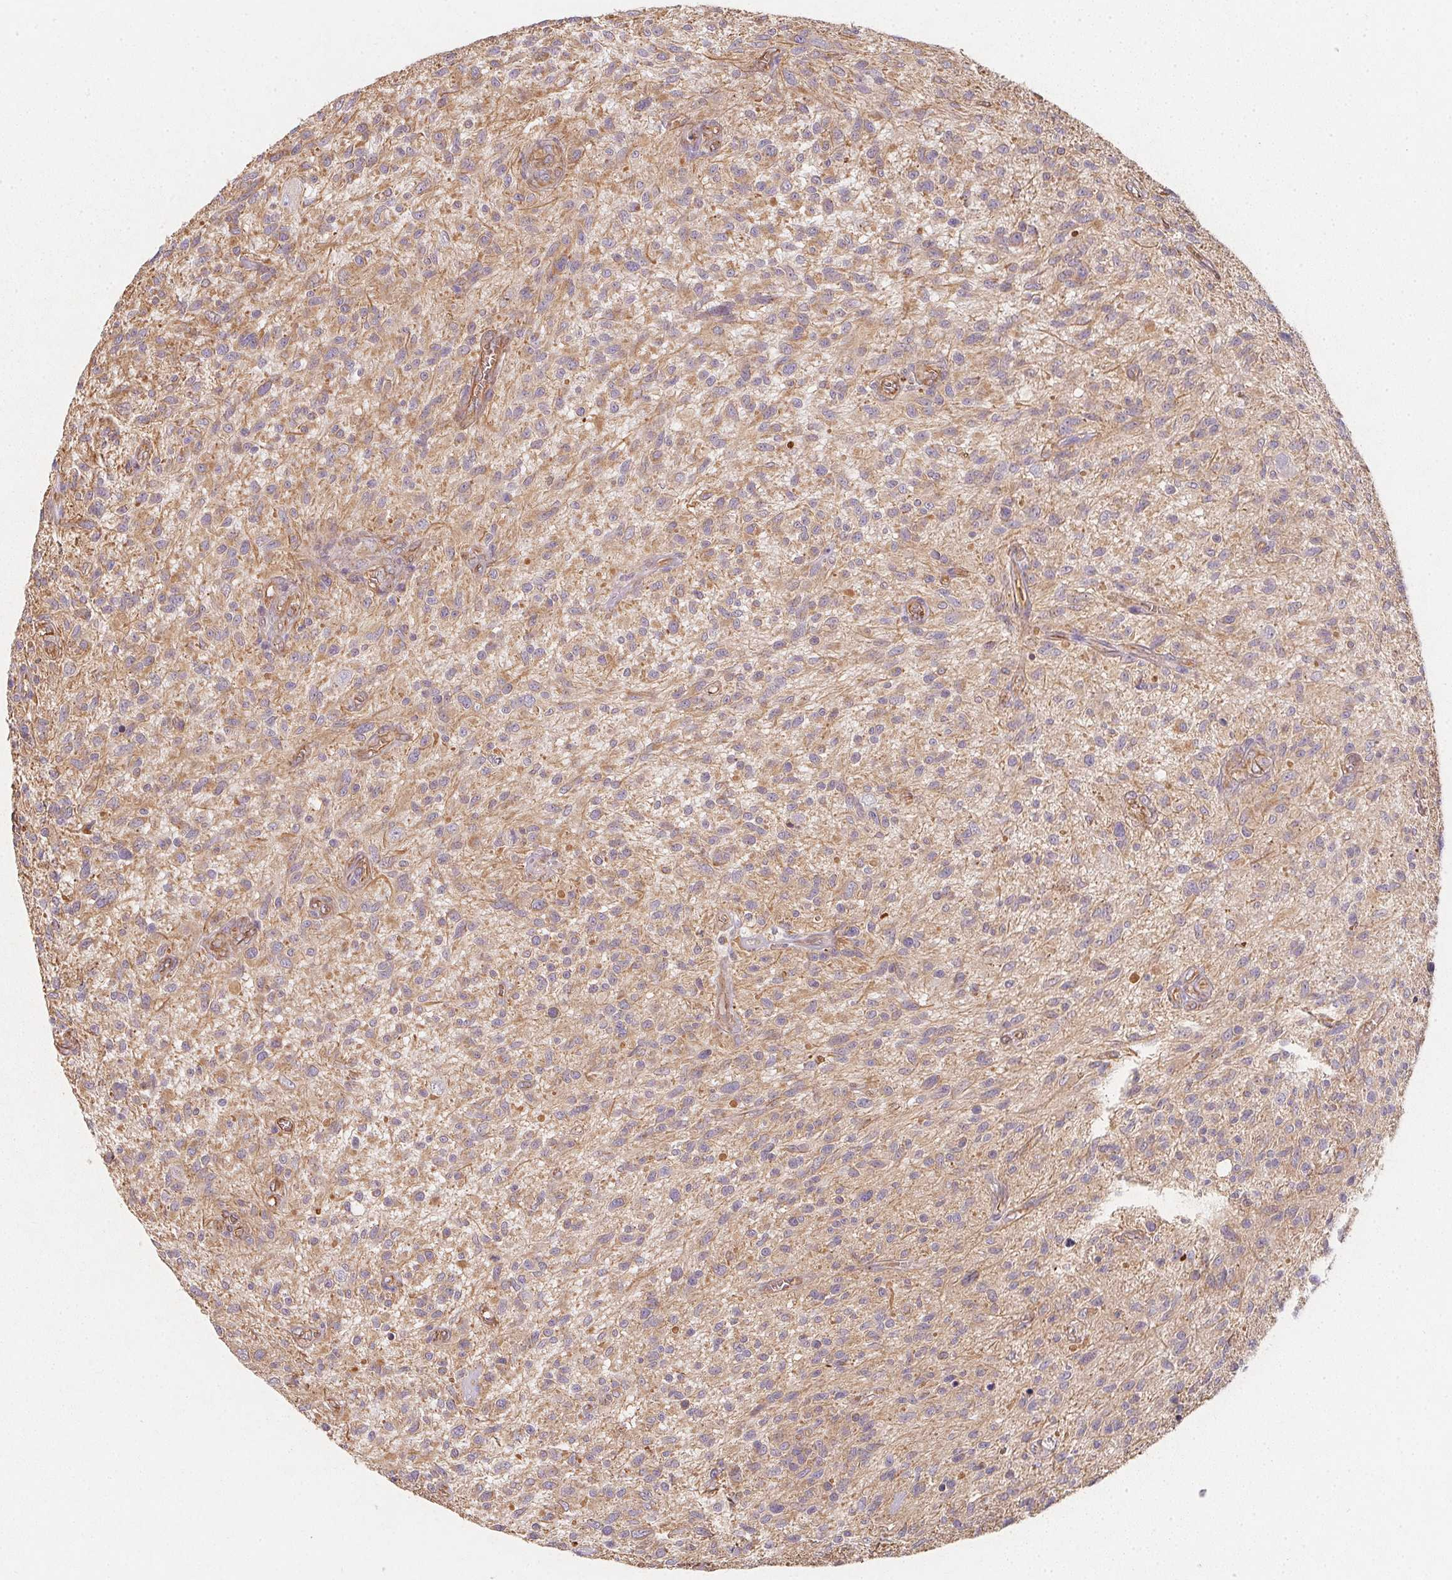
{"staining": {"intensity": "weak", "quantity": "<25%", "location": "cytoplasmic/membranous"}, "tissue": "glioma", "cell_type": "Tumor cells", "image_type": "cancer", "snomed": [{"axis": "morphology", "description": "Glioma, malignant, High grade"}, {"axis": "topography", "description": "Brain"}], "caption": "Tumor cells are negative for protein expression in human glioma.", "gene": "TBKBP1", "patient": {"sex": "male", "age": 75}}